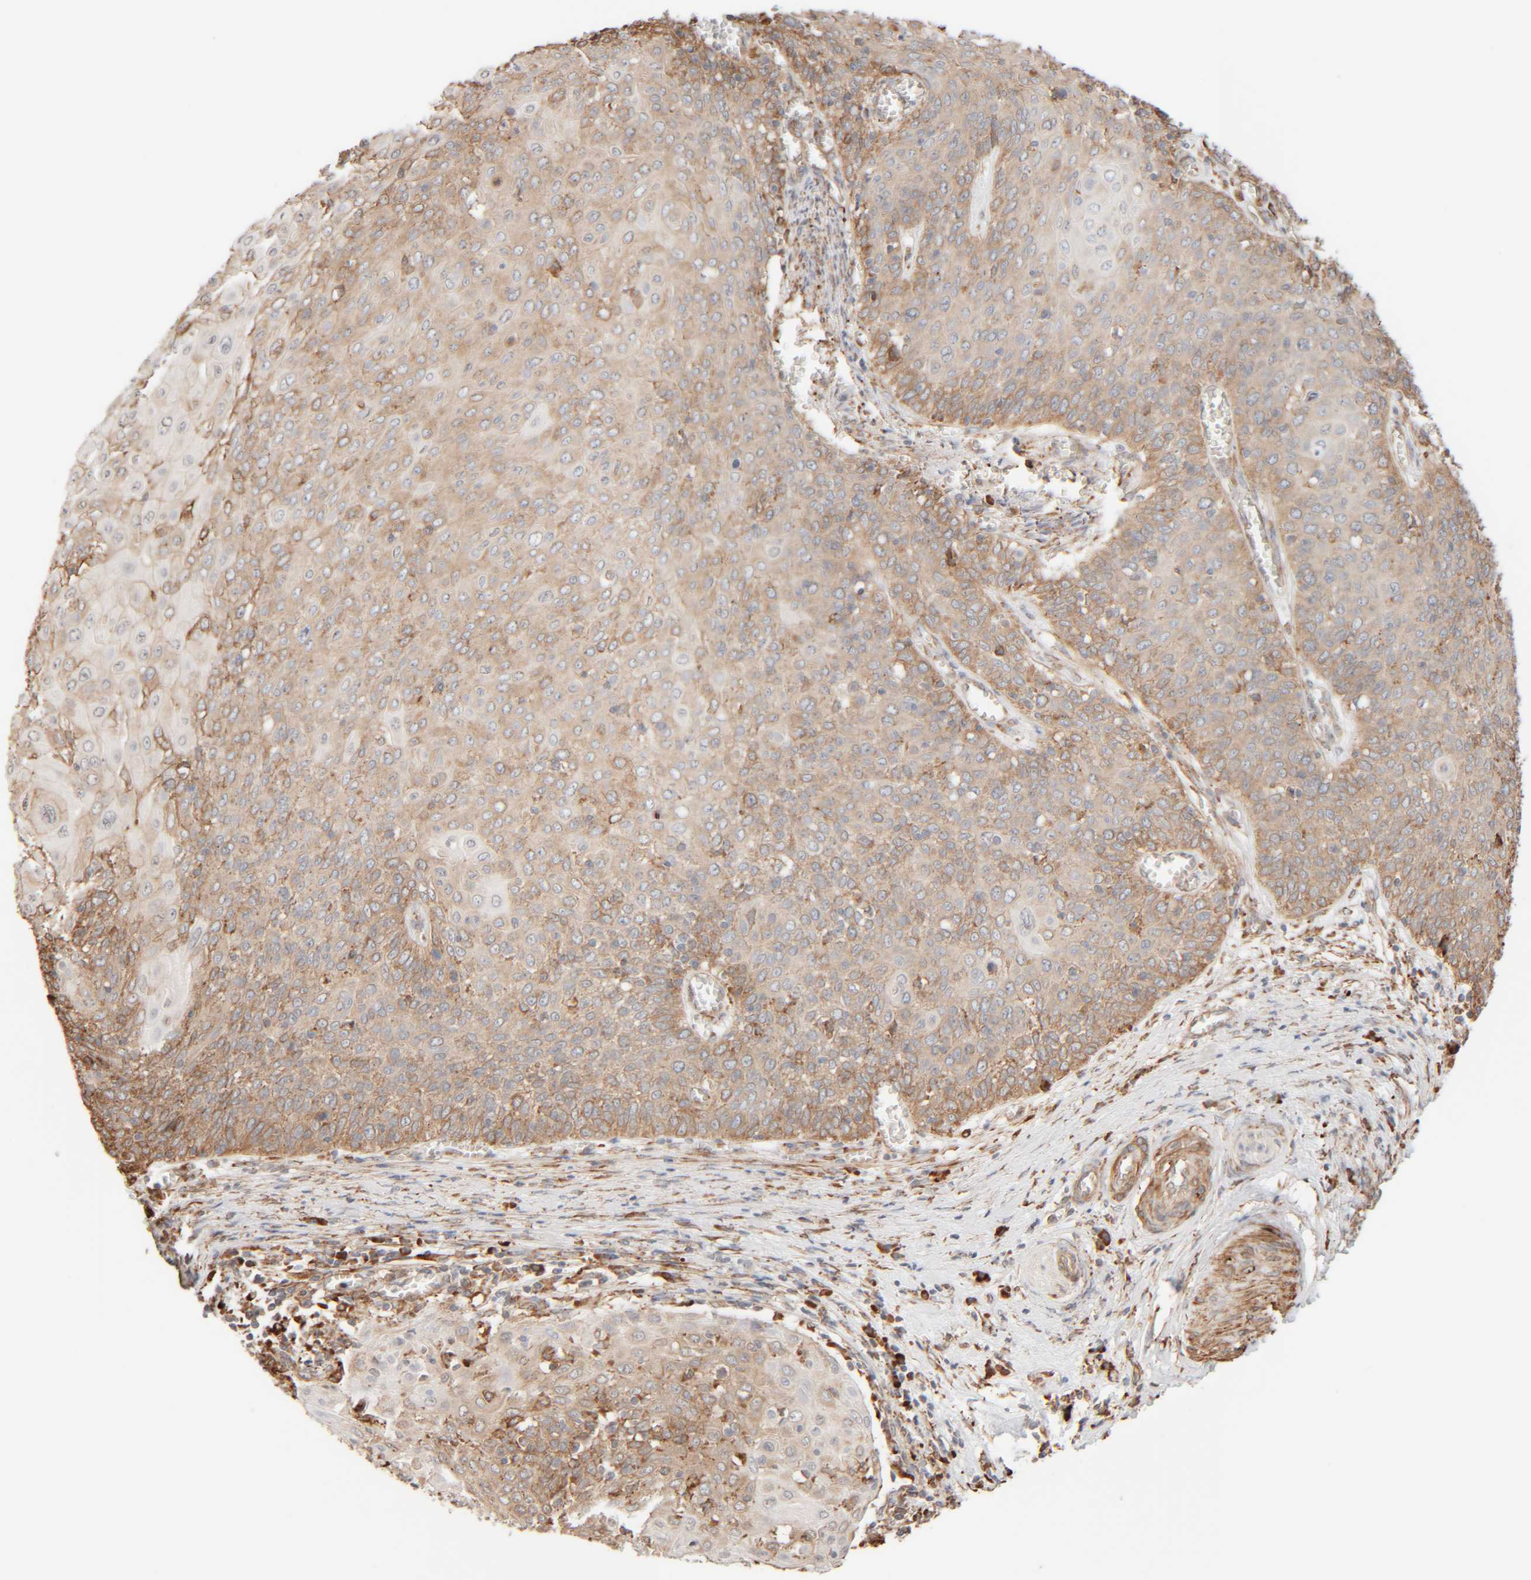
{"staining": {"intensity": "moderate", "quantity": ">75%", "location": "cytoplasmic/membranous"}, "tissue": "cervical cancer", "cell_type": "Tumor cells", "image_type": "cancer", "snomed": [{"axis": "morphology", "description": "Squamous cell carcinoma, NOS"}, {"axis": "topography", "description": "Cervix"}], "caption": "An IHC micrograph of tumor tissue is shown. Protein staining in brown shows moderate cytoplasmic/membranous positivity in cervical squamous cell carcinoma within tumor cells.", "gene": "INTS1", "patient": {"sex": "female", "age": 39}}